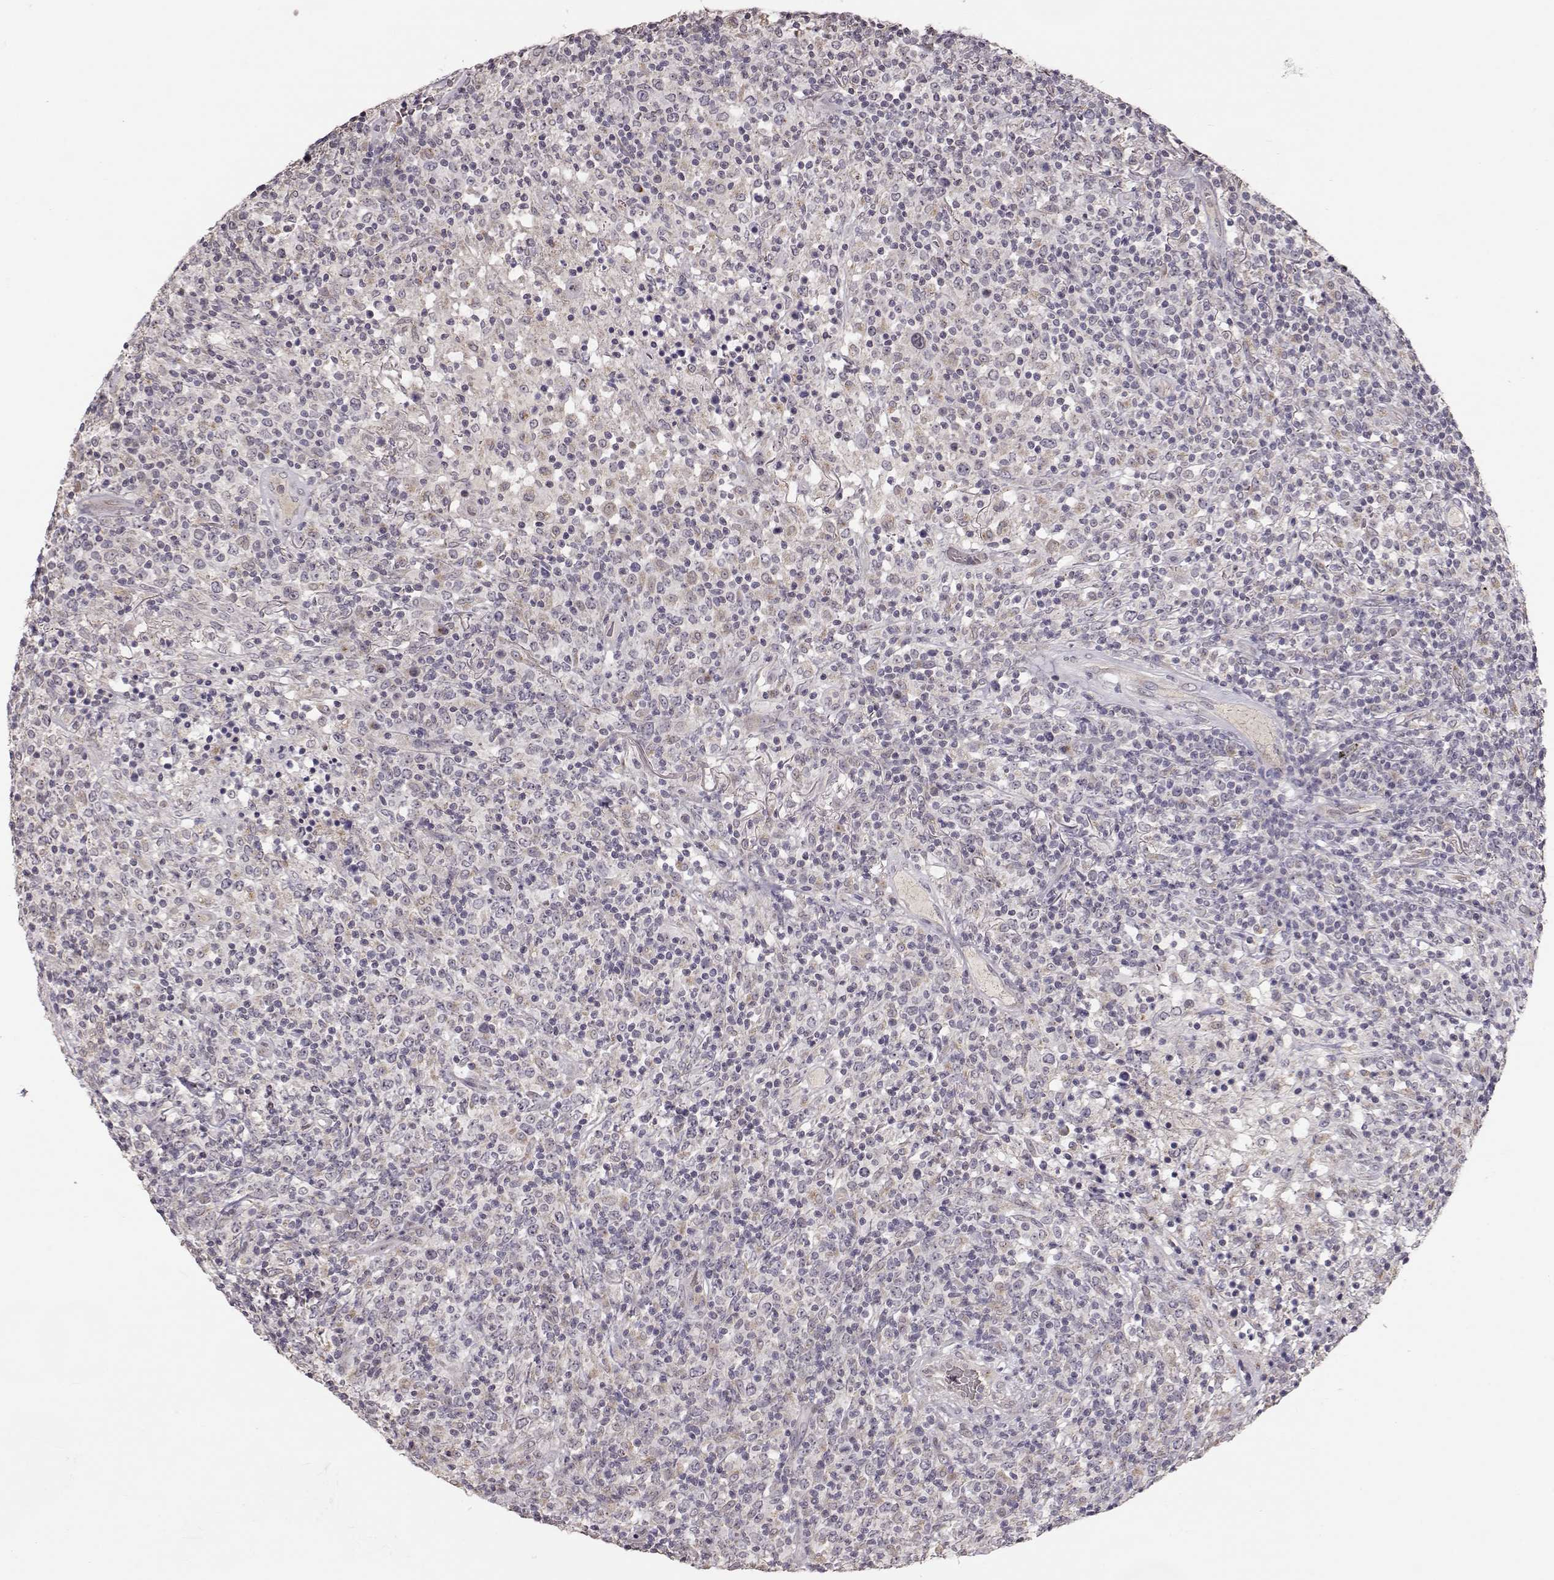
{"staining": {"intensity": "negative", "quantity": "none", "location": "none"}, "tissue": "lymphoma", "cell_type": "Tumor cells", "image_type": "cancer", "snomed": [{"axis": "morphology", "description": "Malignant lymphoma, non-Hodgkin's type, High grade"}, {"axis": "topography", "description": "Lung"}], "caption": "Micrograph shows no protein staining in tumor cells of high-grade malignant lymphoma, non-Hodgkin's type tissue.", "gene": "PNMT", "patient": {"sex": "male", "age": 79}}